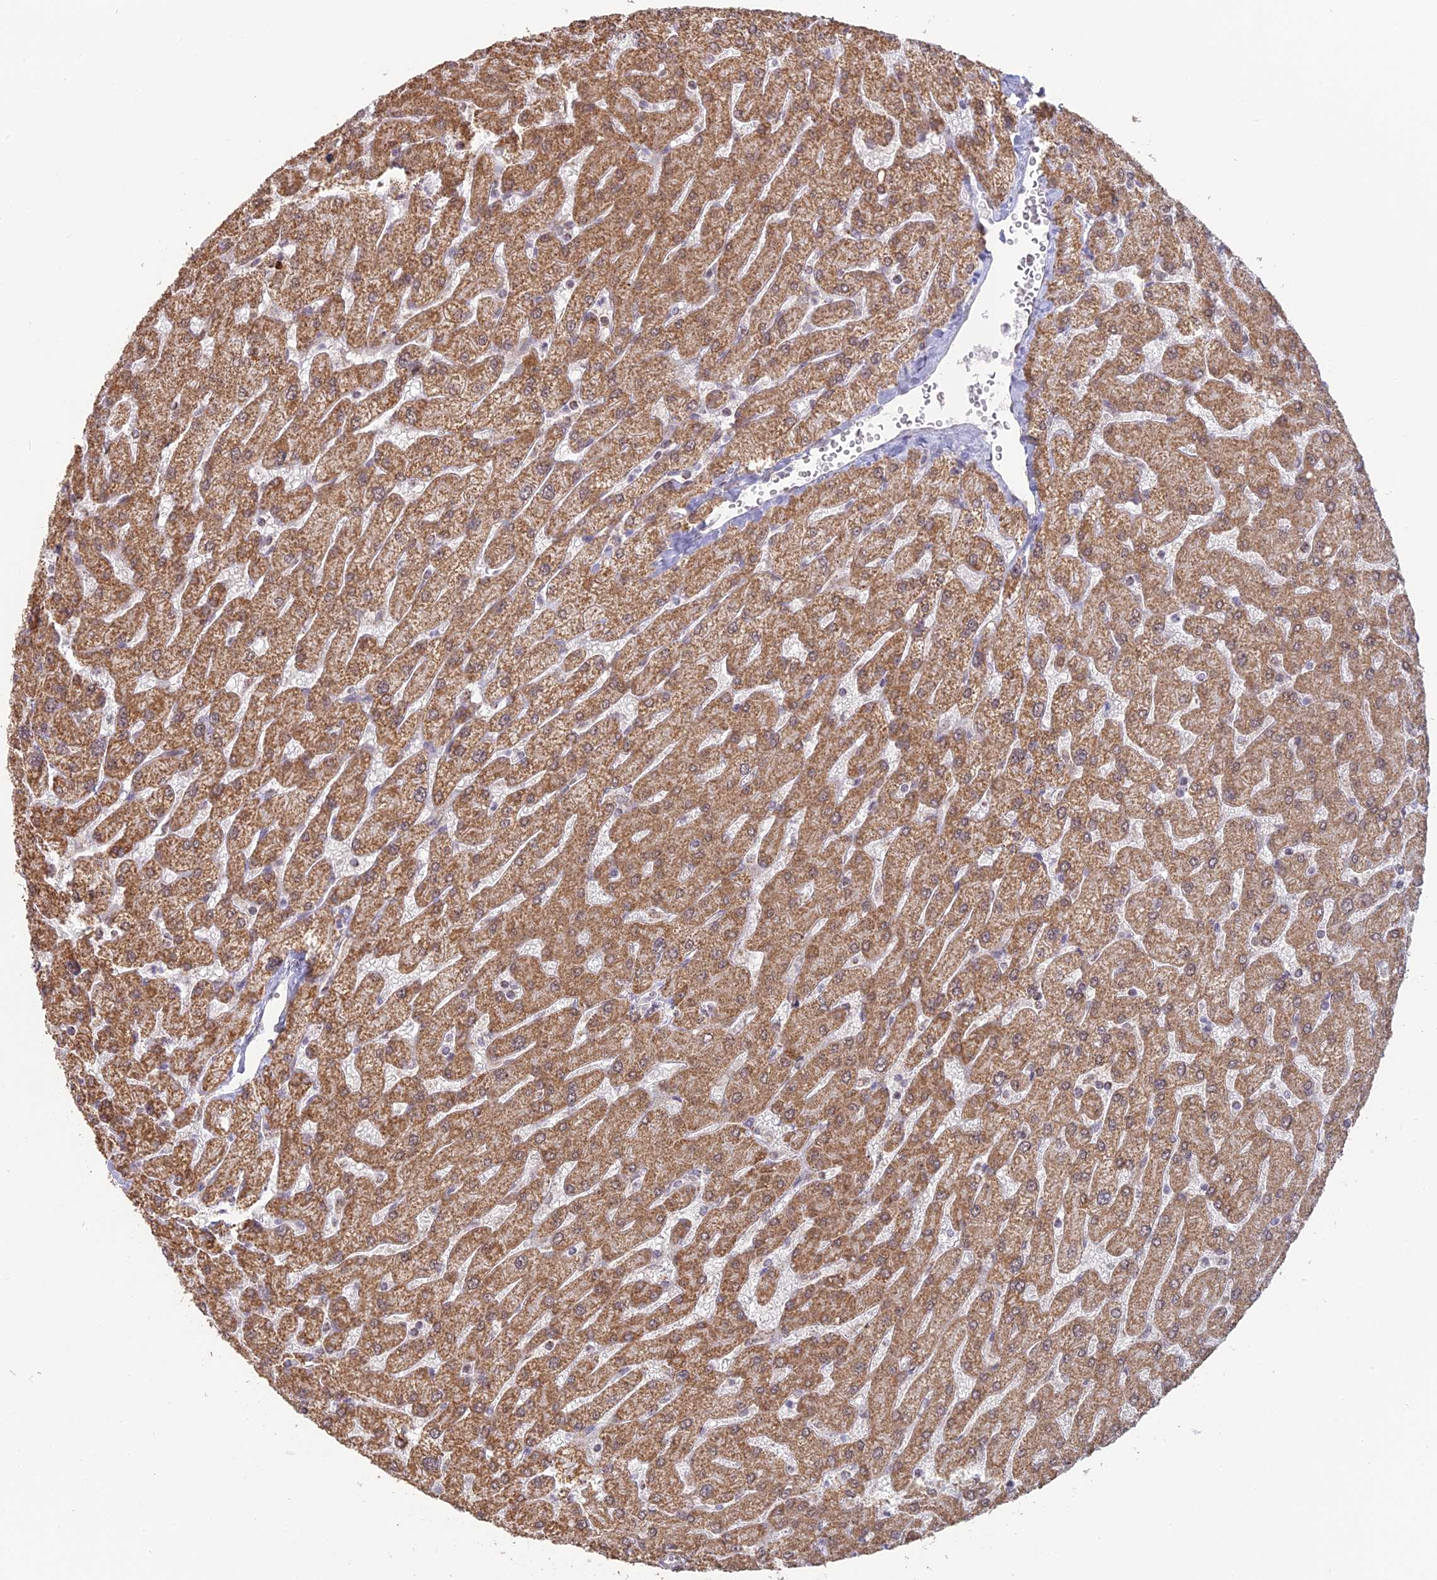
{"staining": {"intensity": "negative", "quantity": "none", "location": "none"}, "tissue": "liver", "cell_type": "Cholangiocytes", "image_type": "normal", "snomed": [{"axis": "morphology", "description": "Normal tissue, NOS"}, {"axis": "topography", "description": "Liver"}], "caption": "Immunohistochemistry histopathology image of unremarkable human liver stained for a protein (brown), which reveals no positivity in cholangiocytes. The staining was performed using DAB to visualize the protein expression in brown, while the nuclei were stained in blue with hematoxylin (Magnification: 20x).", "gene": "ARHGAP40", "patient": {"sex": "male", "age": 55}}